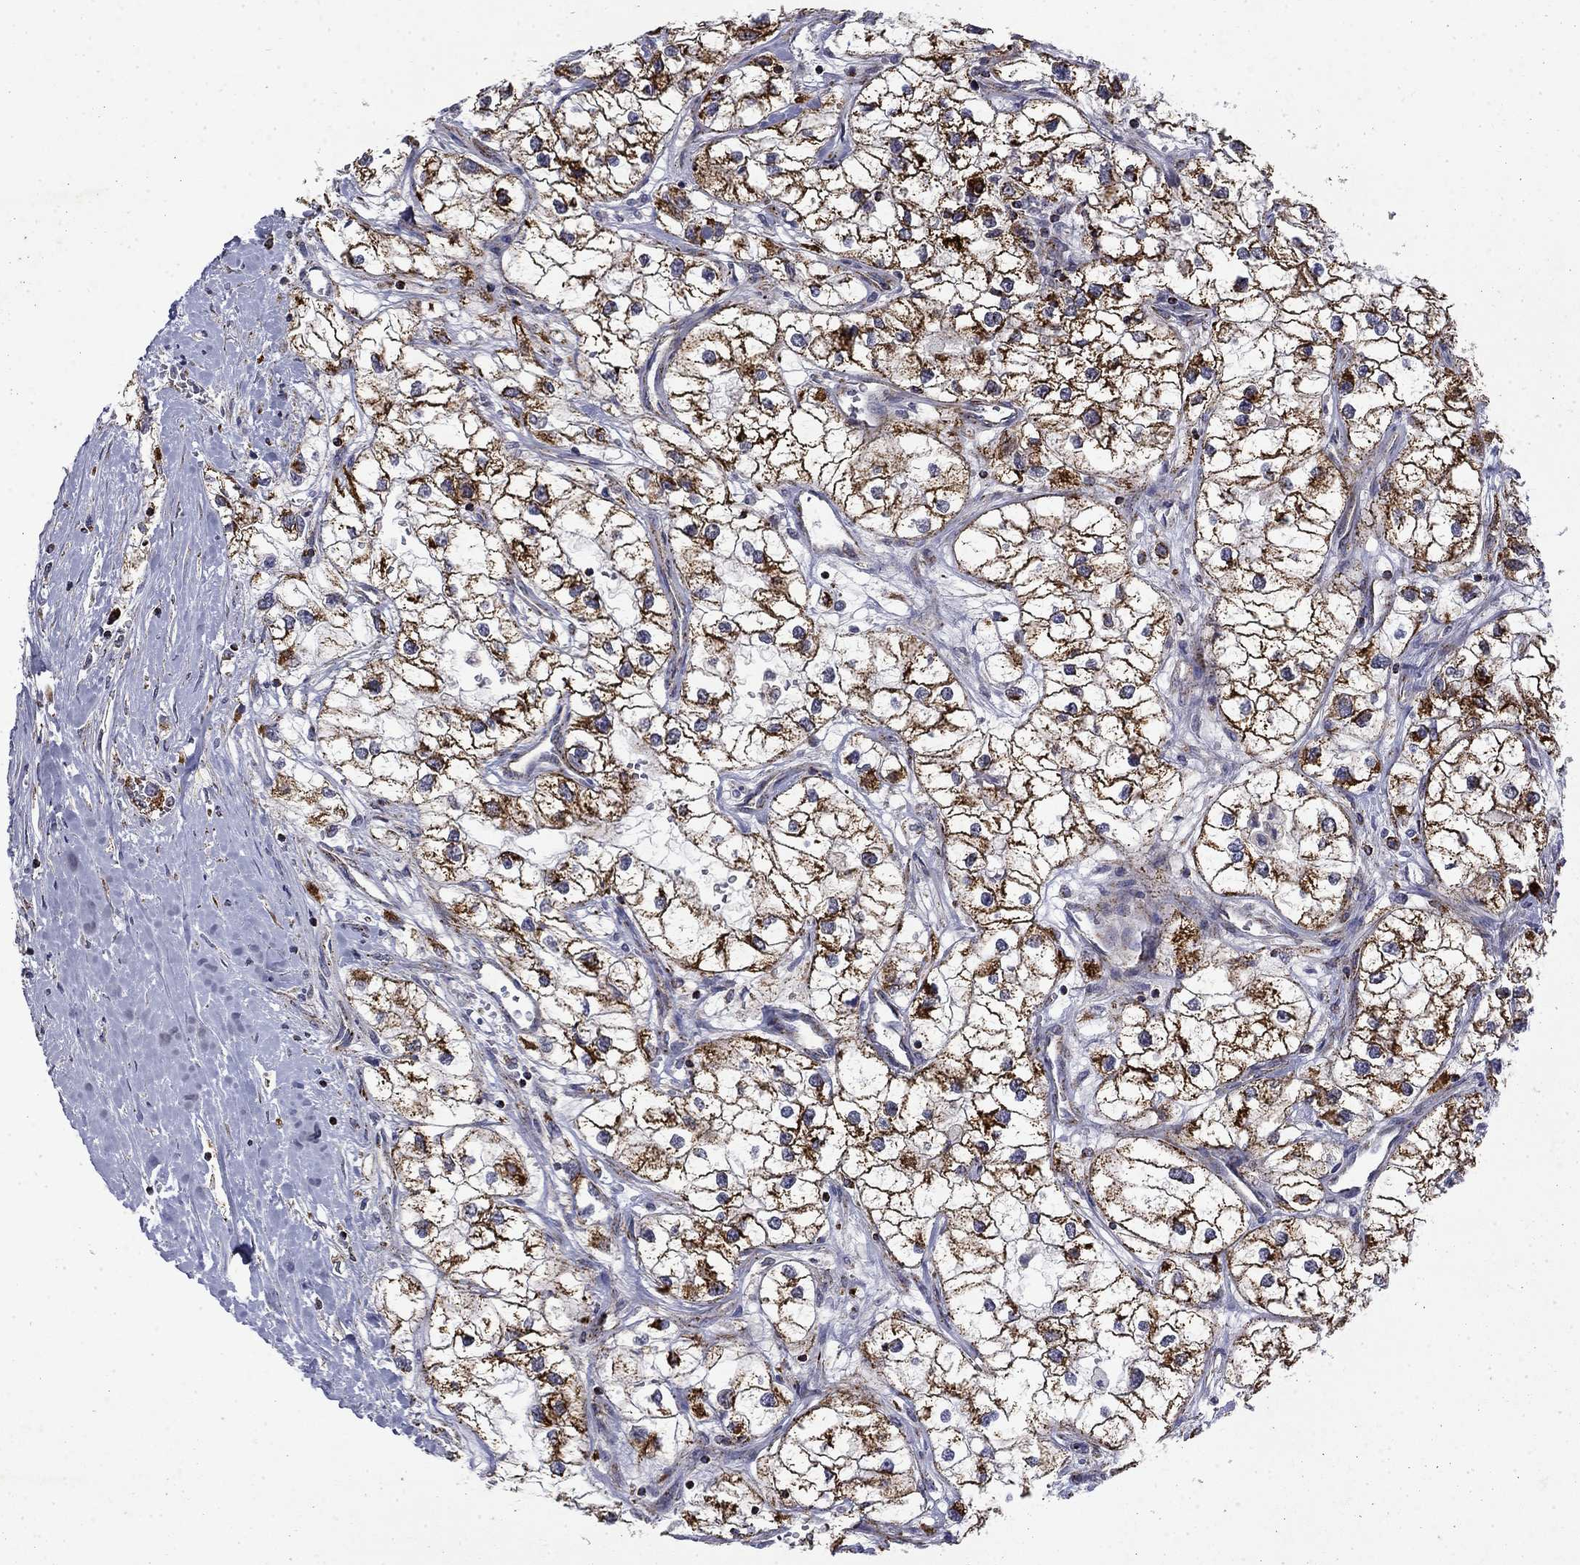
{"staining": {"intensity": "strong", "quantity": ">75%", "location": "cytoplasmic/membranous"}, "tissue": "renal cancer", "cell_type": "Tumor cells", "image_type": "cancer", "snomed": [{"axis": "morphology", "description": "Adenocarcinoma, NOS"}, {"axis": "topography", "description": "Kidney"}], "caption": "Immunohistochemical staining of renal adenocarcinoma demonstrates high levels of strong cytoplasmic/membranous protein staining in about >75% of tumor cells.", "gene": "PCBP3", "patient": {"sex": "male", "age": 59}}